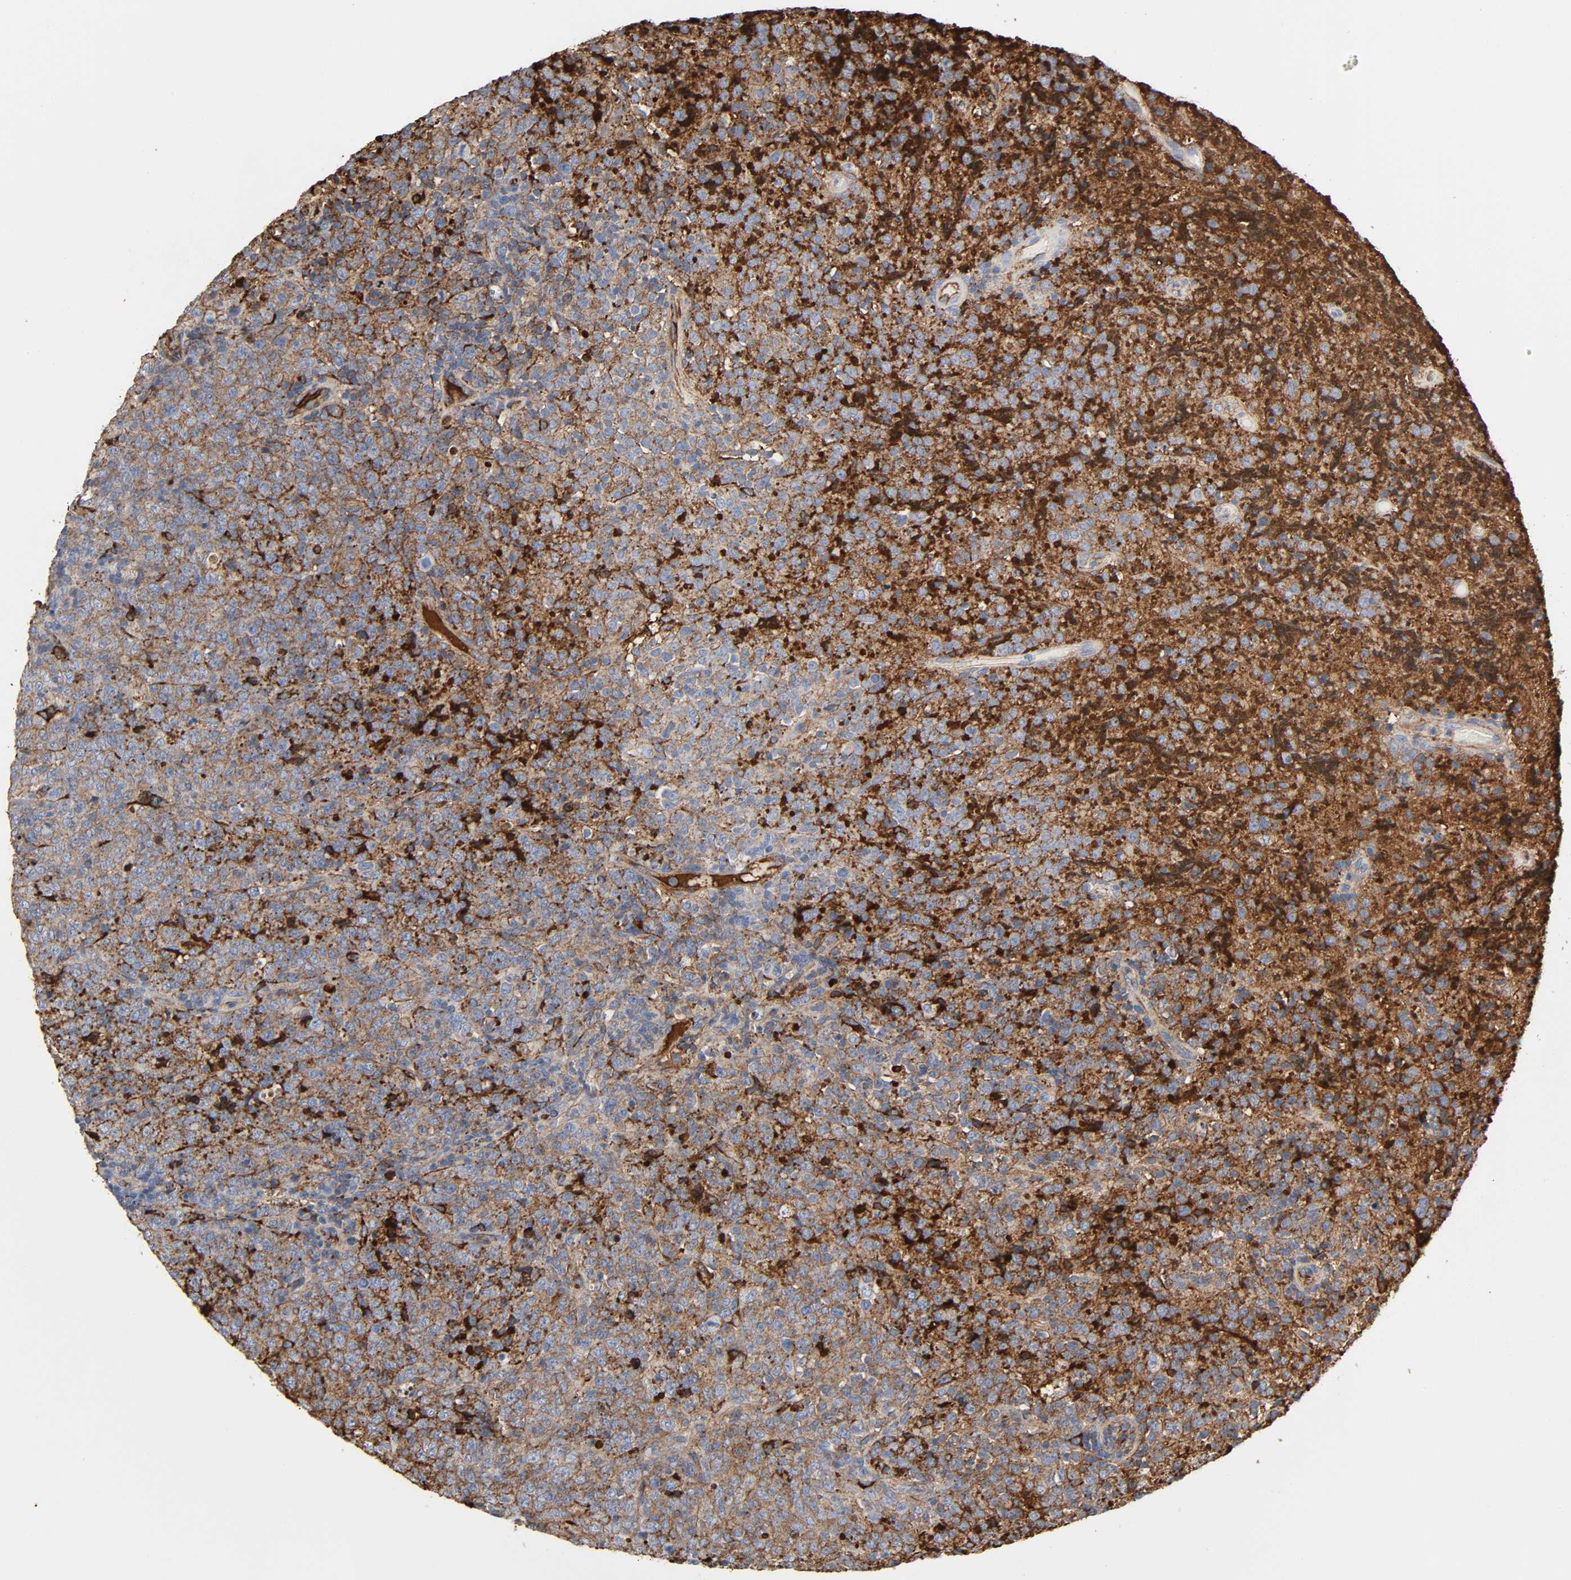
{"staining": {"intensity": "moderate", "quantity": ">75%", "location": "cytoplasmic/membranous"}, "tissue": "lymphoma", "cell_type": "Tumor cells", "image_type": "cancer", "snomed": [{"axis": "morphology", "description": "Malignant lymphoma, non-Hodgkin's type, High grade"}, {"axis": "topography", "description": "Tonsil"}], "caption": "Human lymphoma stained with a protein marker shows moderate staining in tumor cells.", "gene": "C3", "patient": {"sex": "female", "age": 36}}